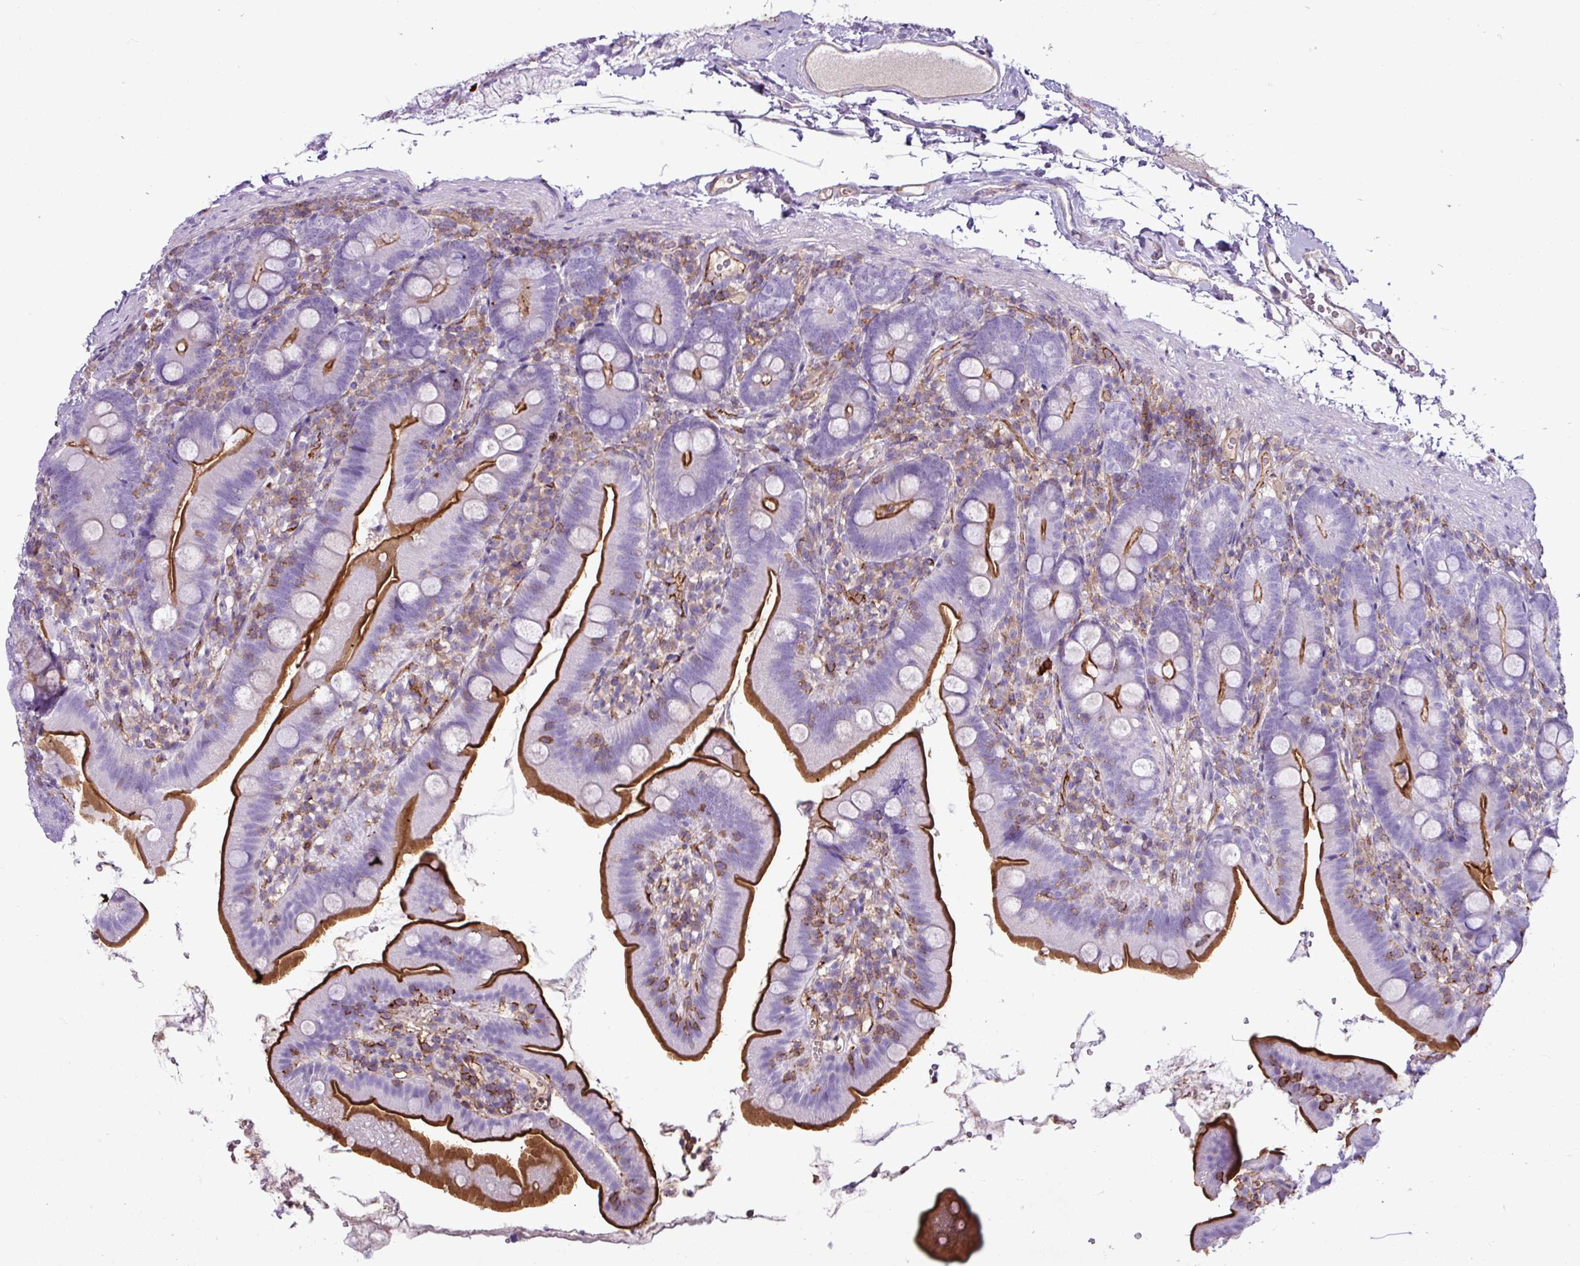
{"staining": {"intensity": "strong", "quantity": "25%-75%", "location": "cytoplasmic/membranous"}, "tissue": "duodenum", "cell_type": "Glandular cells", "image_type": "normal", "snomed": [{"axis": "morphology", "description": "Normal tissue, NOS"}, {"axis": "topography", "description": "Duodenum"}], "caption": "Immunohistochemistry (IHC) micrograph of benign duodenum: human duodenum stained using immunohistochemistry (IHC) reveals high levels of strong protein expression localized specifically in the cytoplasmic/membranous of glandular cells, appearing as a cytoplasmic/membranous brown color.", "gene": "EME2", "patient": {"sex": "female", "age": 67}}